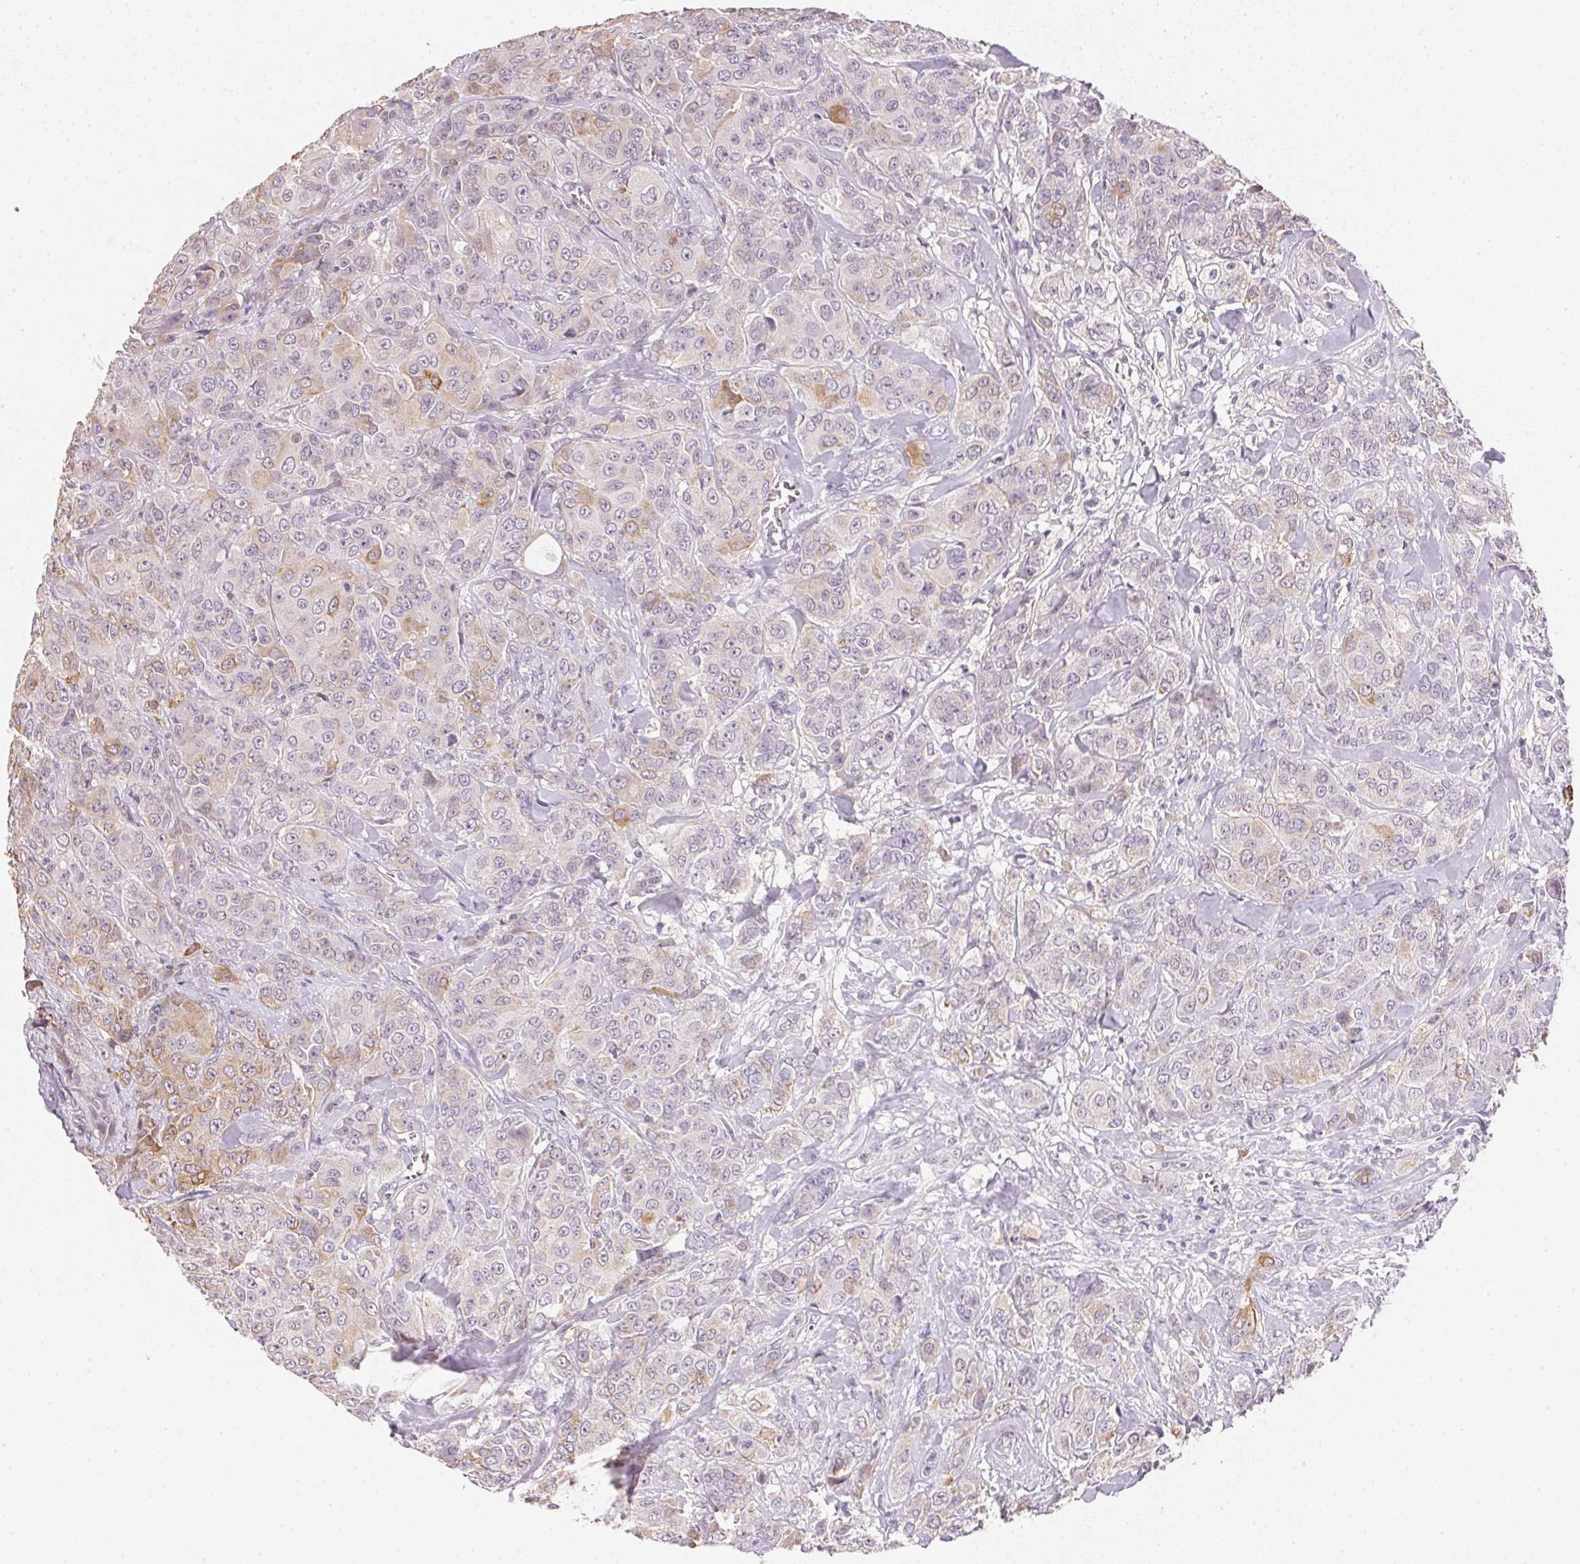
{"staining": {"intensity": "moderate", "quantity": "<25%", "location": "cytoplasmic/membranous"}, "tissue": "breast cancer", "cell_type": "Tumor cells", "image_type": "cancer", "snomed": [{"axis": "morphology", "description": "Normal tissue, NOS"}, {"axis": "morphology", "description": "Duct carcinoma"}, {"axis": "topography", "description": "Breast"}], "caption": "An image of breast cancer stained for a protein shows moderate cytoplasmic/membranous brown staining in tumor cells.", "gene": "DHCR24", "patient": {"sex": "female", "age": 43}}